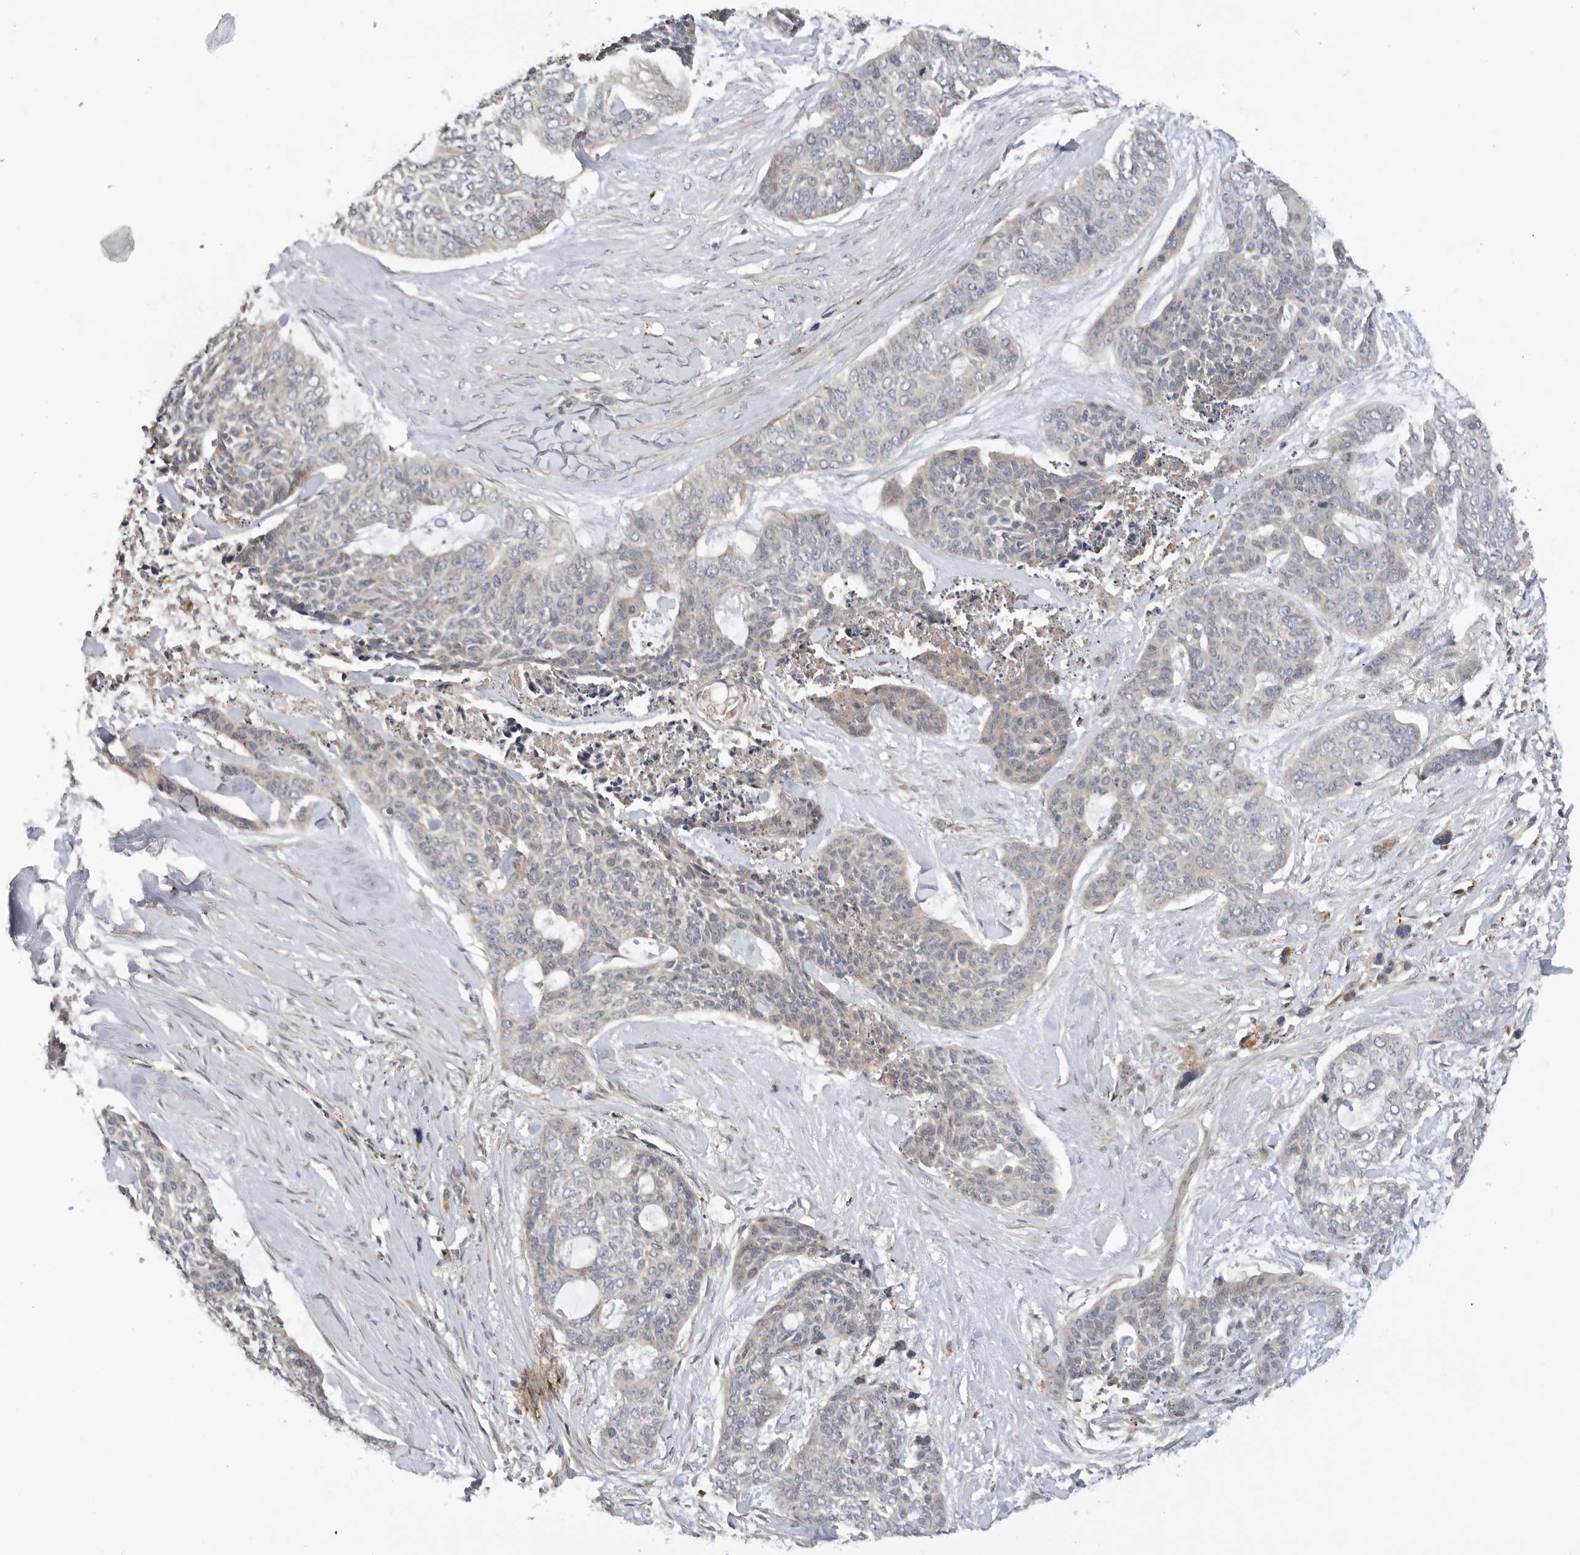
{"staining": {"intensity": "negative", "quantity": "none", "location": "none"}, "tissue": "skin cancer", "cell_type": "Tumor cells", "image_type": "cancer", "snomed": [{"axis": "morphology", "description": "Basal cell carcinoma"}, {"axis": "topography", "description": "Skin"}], "caption": "DAB (3,3'-diaminobenzidine) immunohistochemical staining of human skin basal cell carcinoma displays no significant expression in tumor cells.", "gene": "GNE", "patient": {"sex": "female", "age": 64}}